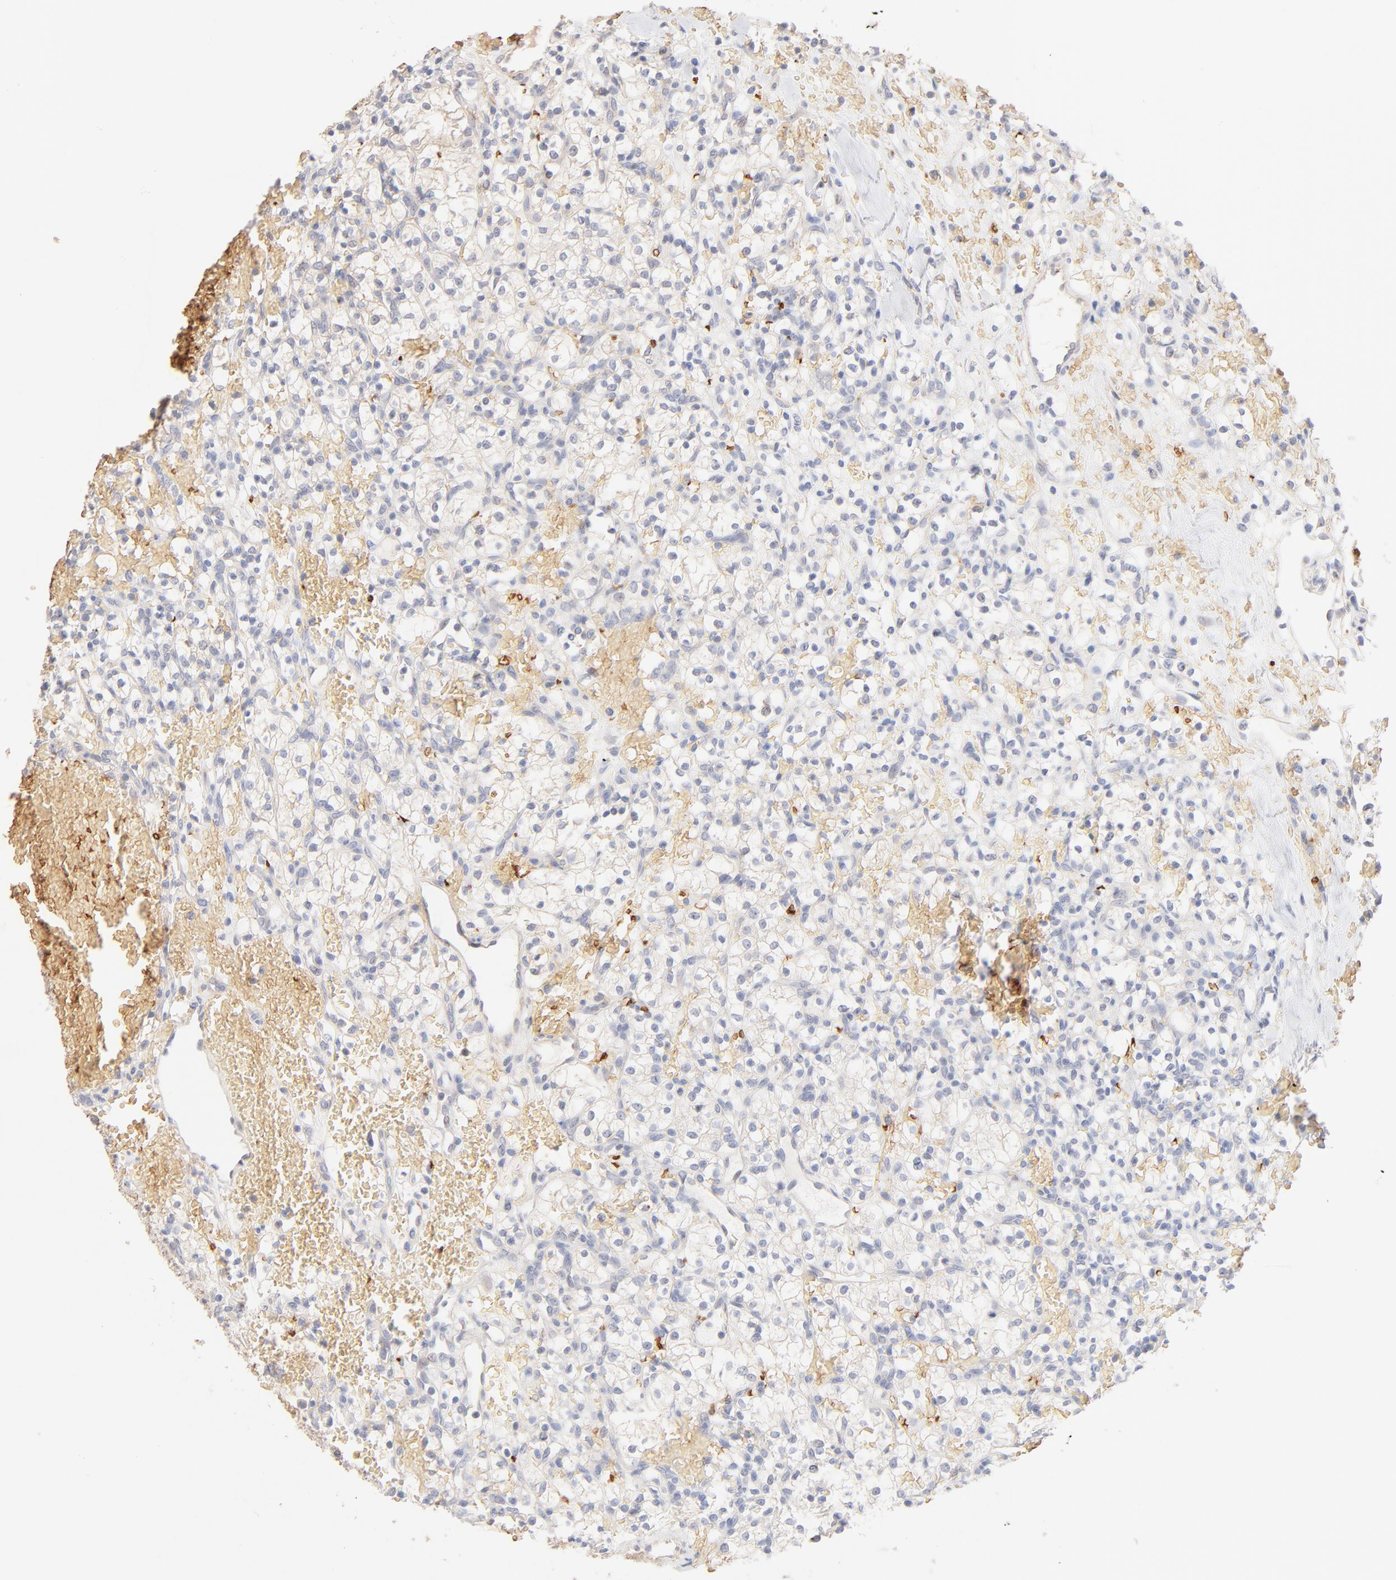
{"staining": {"intensity": "negative", "quantity": "none", "location": "none"}, "tissue": "renal cancer", "cell_type": "Tumor cells", "image_type": "cancer", "snomed": [{"axis": "morphology", "description": "Adenocarcinoma, NOS"}, {"axis": "topography", "description": "Kidney"}], "caption": "Immunohistochemistry (IHC) micrograph of human renal cancer (adenocarcinoma) stained for a protein (brown), which exhibits no staining in tumor cells. The staining is performed using DAB (3,3'-diaminobenzidine) brown chromogen with nuclei counter-stained in using hematoxylin.", "gene": "SPTB", "patient": {"sex": "female", "age": 60}}